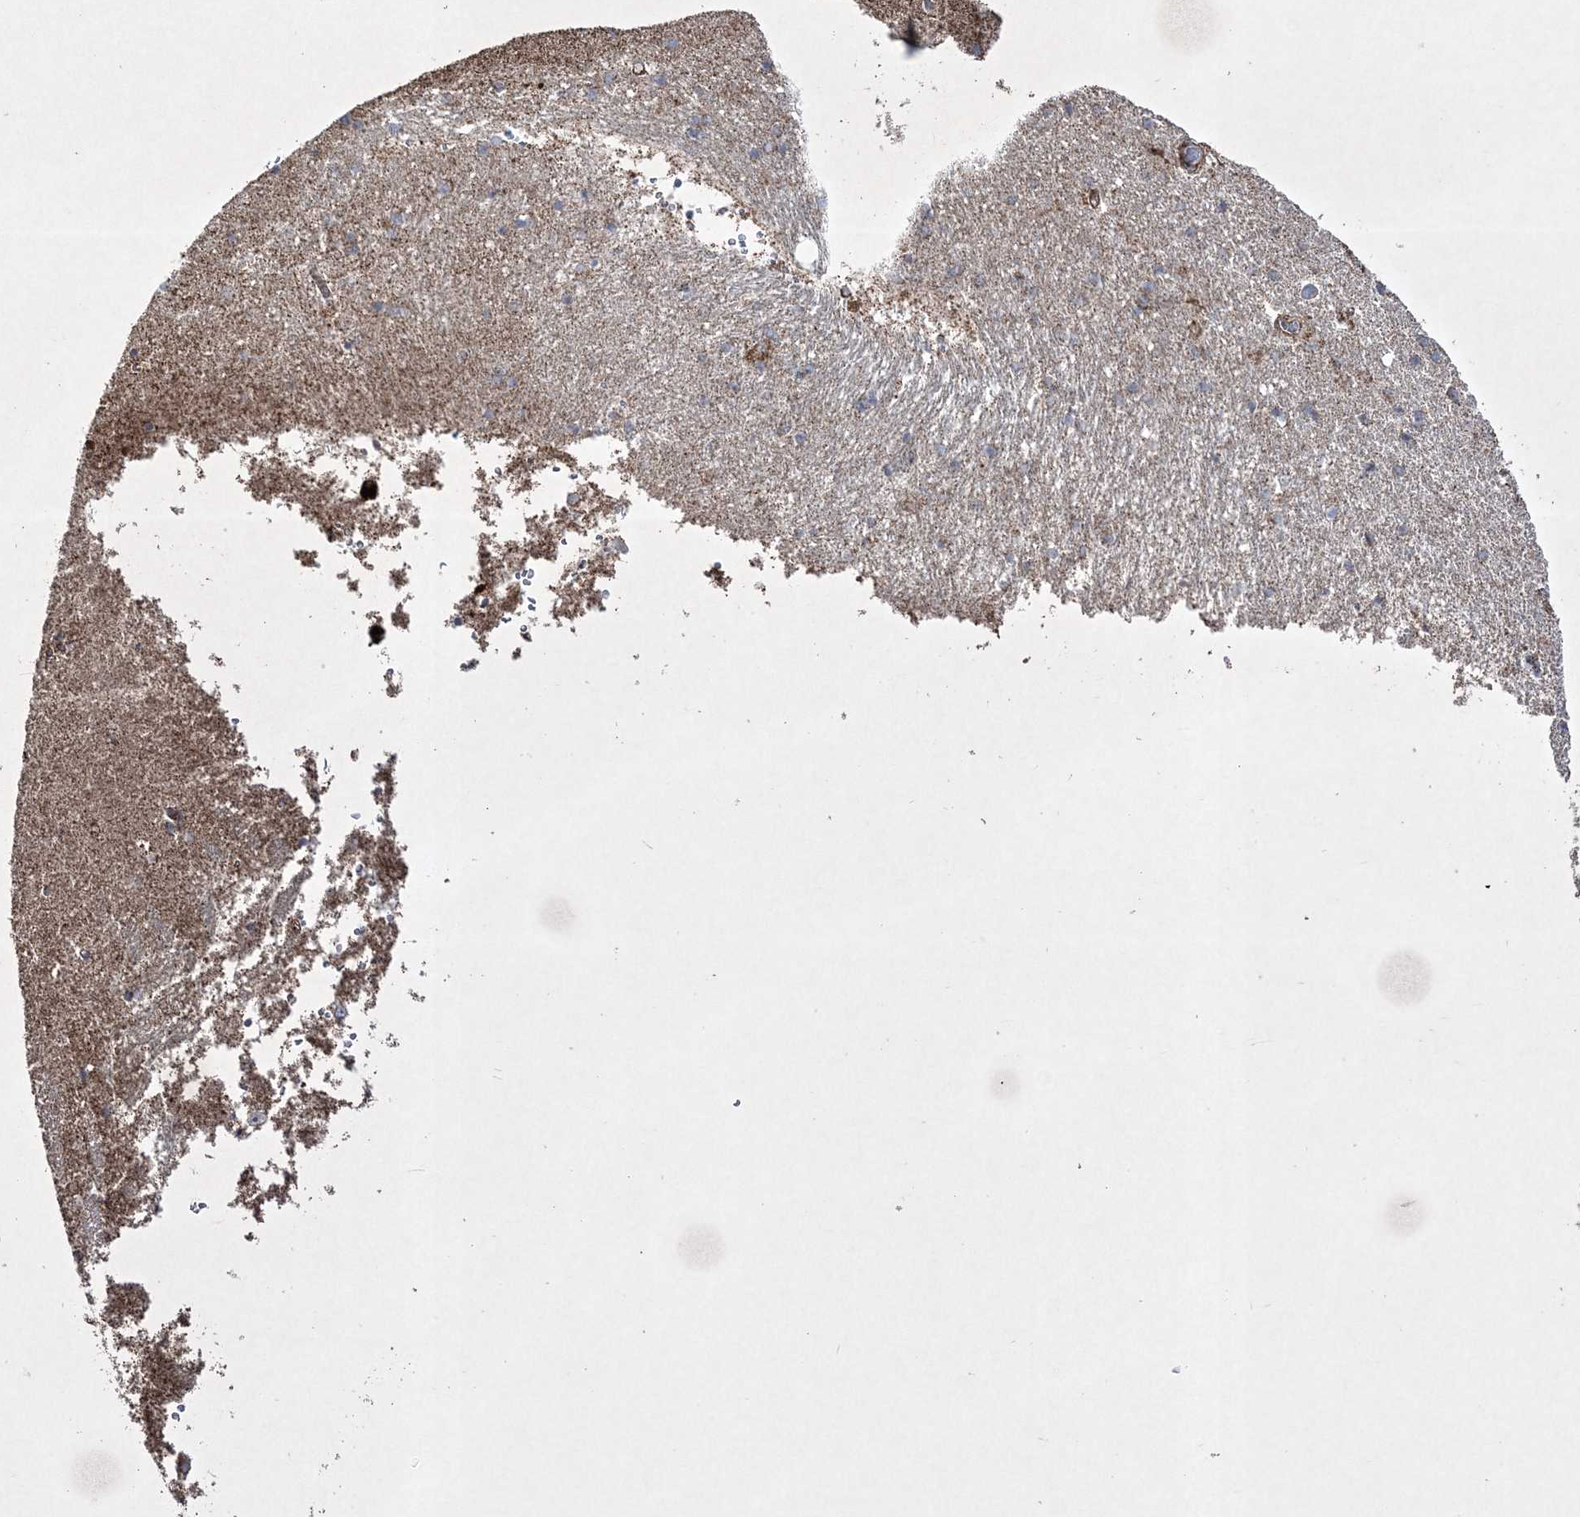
{"staining": {"intensity": "moderate", "quantity": "<25%", "location": "cytoplasmic/membranous"}, "tissue": "hippocampus", "cell_type": "Glial cells", "image_type": "normal", "snomed": [{"axis": "morphology", "description": "Normal tissue, NOS"}, {"axis": "topography", "description": "Hippocampus"}], "caption": "The micrograph shows a brown stain indicating the presence of a protein in the cytoplasmic/membranous of glial cells in hippocampus. (DAB (3,3'-diaminobenzidine) IHC, brown staining for protein, blue staining for nuclei).", "gene": "RICTOR", "patient": {"sex": "male", "age": 45}}